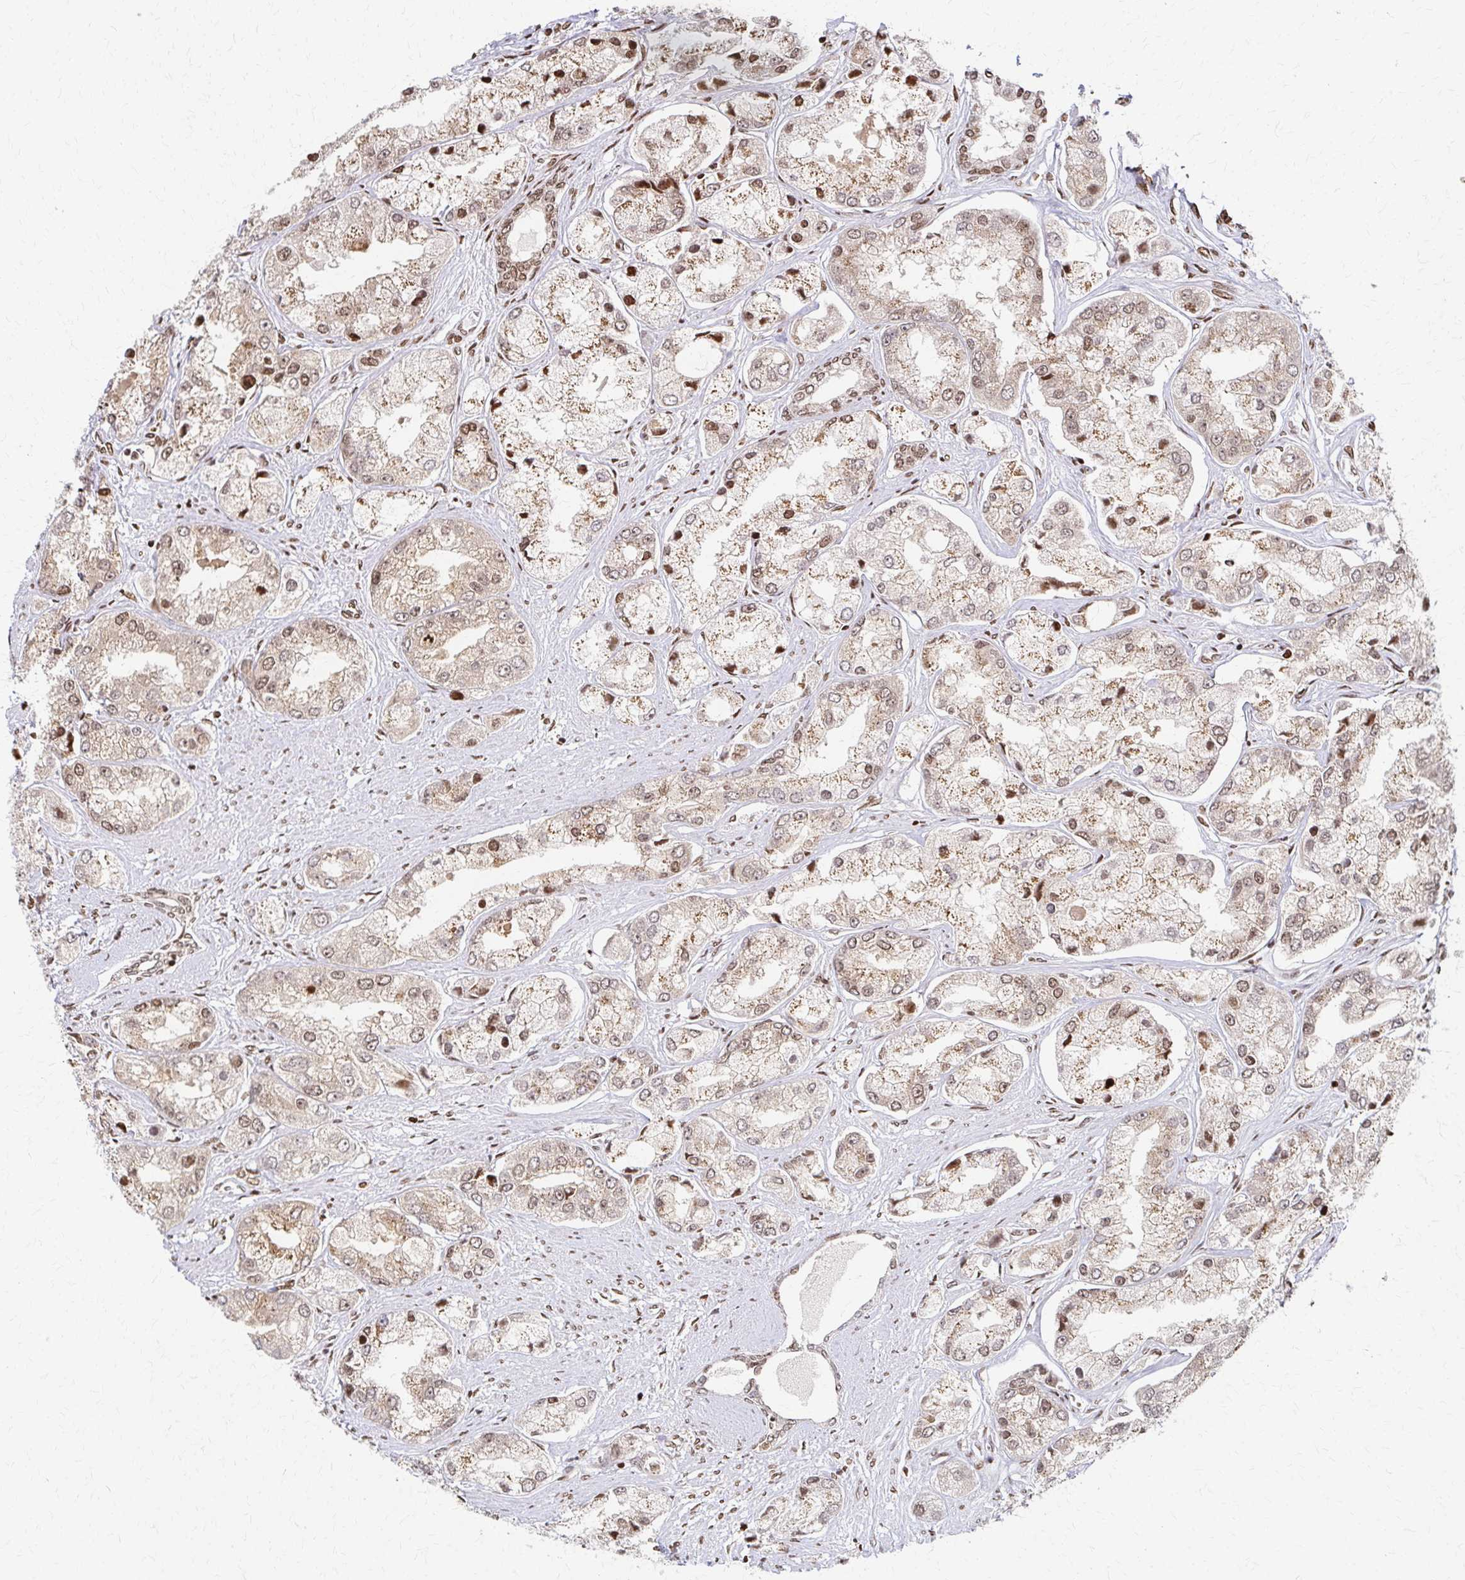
{"staining": {"intensity": "weak", "quantity": ">75%", "location": "cytoplasmic/membranous,nuclear"}, "tissue": "prostate cancer", "cell_type": "Tumor cells", "image_type": "cancer", "snomed": [{"axis": "morphology", "description": "Adenocarcinoma, Low grade"}, {"axis": "topography", "description": "Prostate"}], "caption": "This is a histology image of IHC staining of prostate cancer (adenocarcinoma (low-grade)), which shows weak staining in the cytoplasmic/membranous and nuclear of tumor cells.", "gene": "PSMD7", "patient": {"sex": "male", "age": 69}}